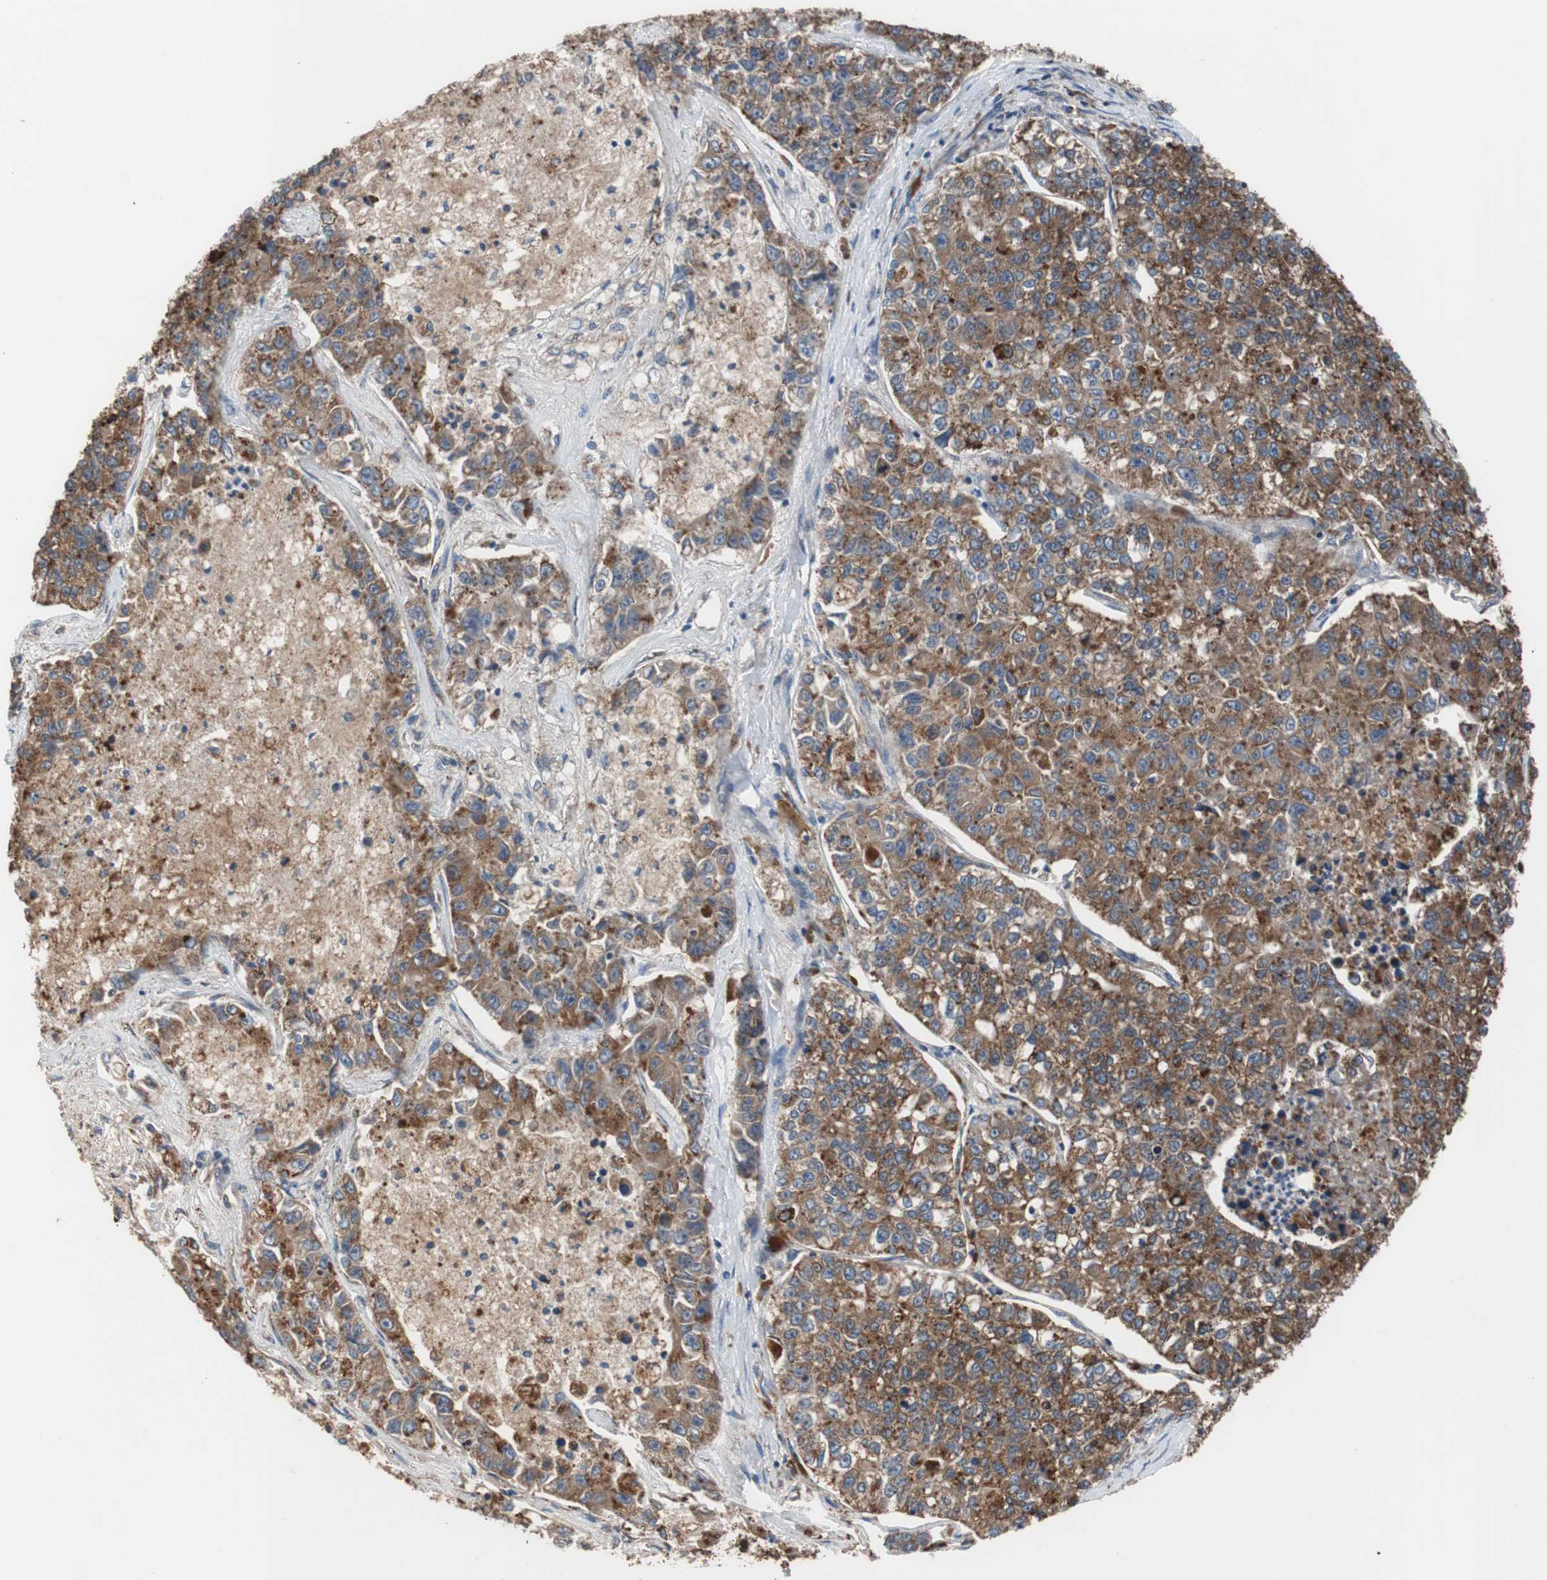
{"staining": {"intensity": "strong", "quantity": ">75%", "location": "cytoplasmic/membranous"}, "tissue": "lung cancer", "cell_type": "Tumor cells", "image_type": "cancer", "snomed": [{"axis": "morphology", "description": "Adenocarcinoma, NOS"}, {"axis": "topography", "description": "Lung"}], "caption": "An immunohistochemistry histopathology image of neoplastic tissue is shown. Protein staining in brown shows strong cytoplasmic/membranous positivity in lung adenocarcinoma within tumor cells. (IHC, brightfield microscopy, high magnification).", "gene": "USP10", "patient": {"sex": "male", "age": 49}}